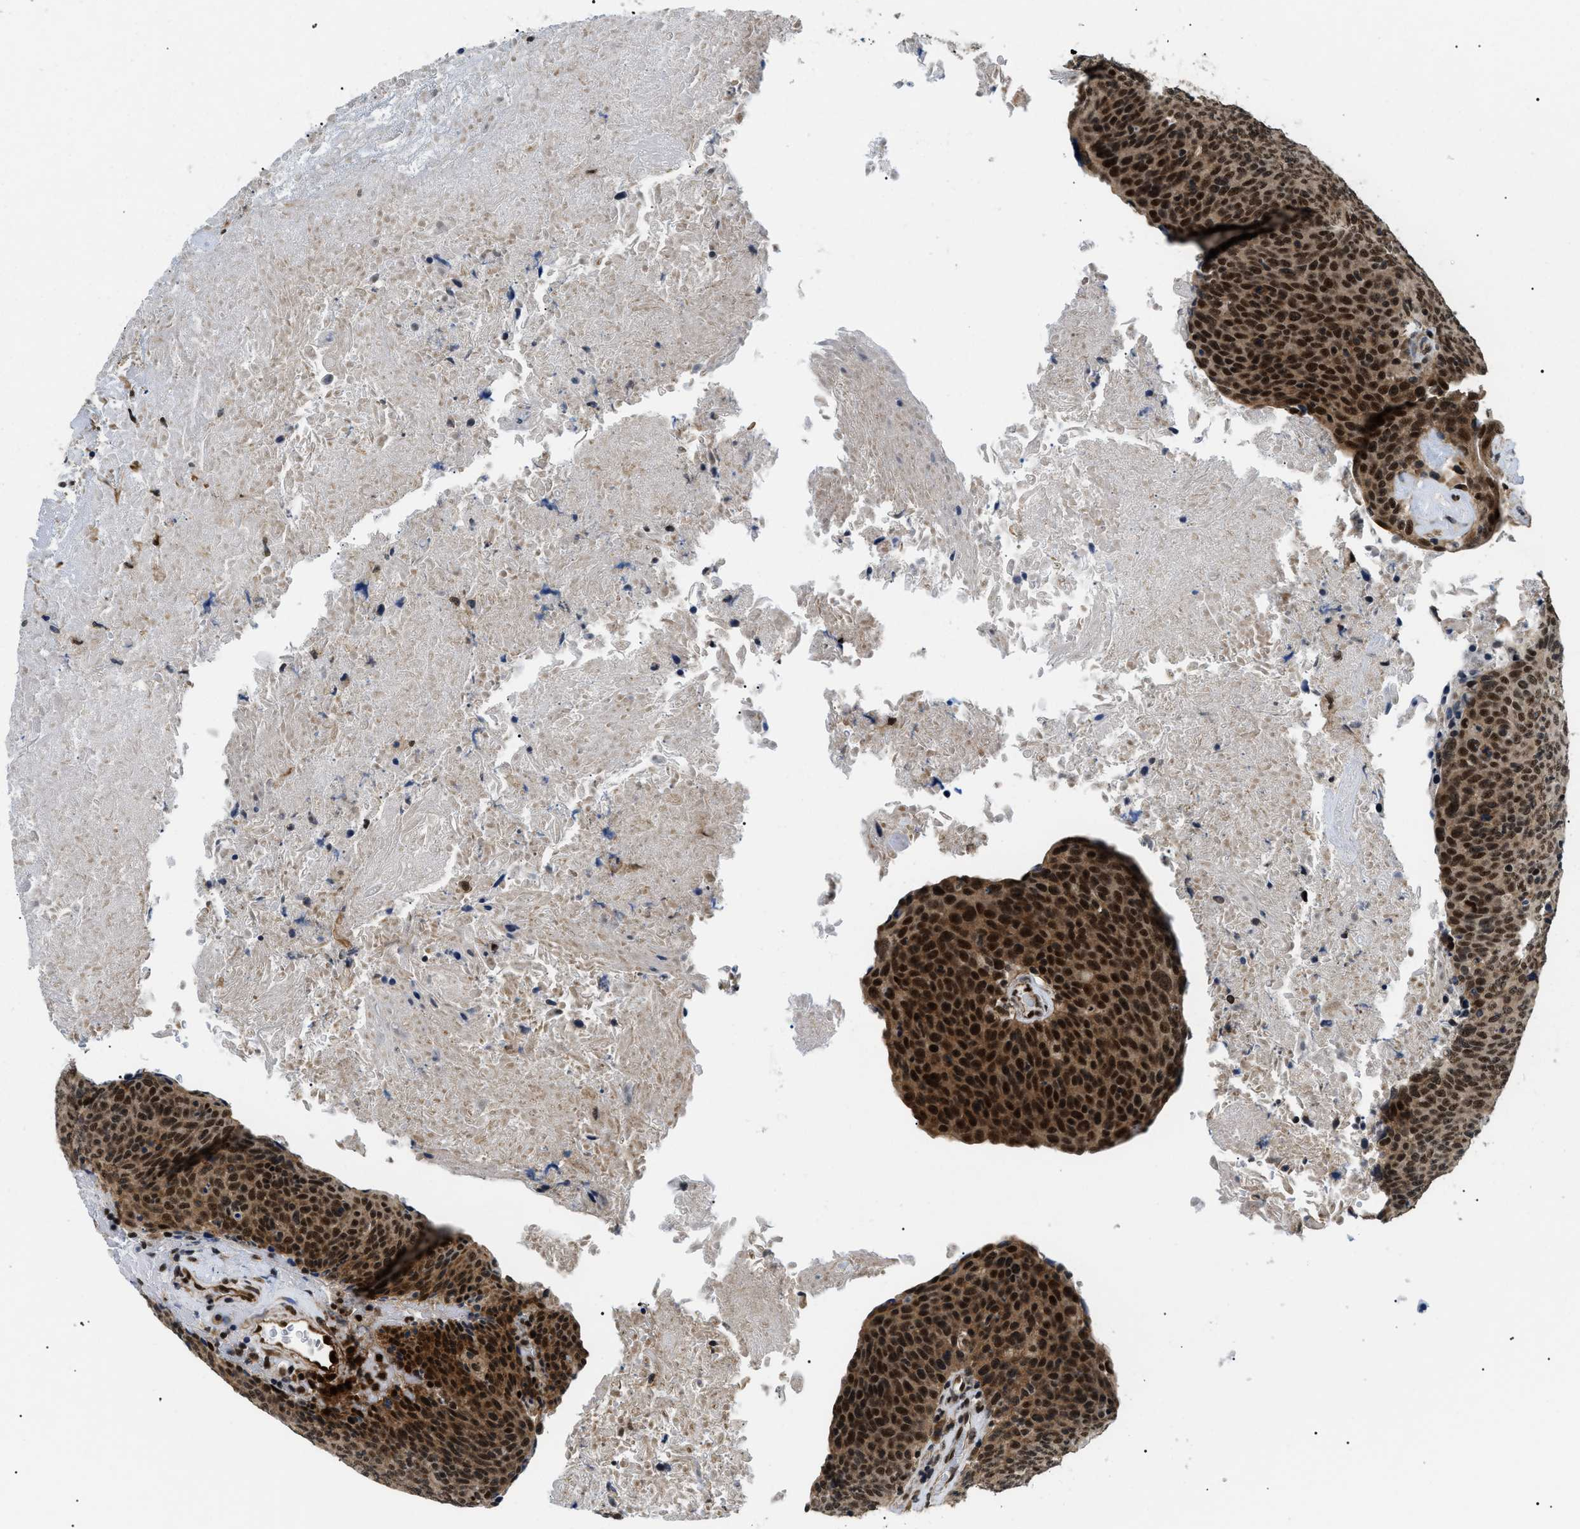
{"staining": {"intensity": "strong", "quantity": ">75%", "location": "cytoplasmic/membranous,nuclear"}, "tissue": "head and neck cancer", "cell_type": "Tumor cells", "image_type": "cancer", "snomed": [{"axis": "morphology", "description": "Squamous cell carcinoma, NOS"}, {"axis": "morphology", "description": "Squamous cell carcinoma, metastatic, NOS"}, {"axis": "topography", "description": "Lymph node"}, {"axis": "topography", "description": "Head-Neck"}], "caption": "An immunohistochemistry histopathology image of tumor tissue is shown. Protein staining in brown labels strong cytoplasmic/membranous and nuclear positivity in head and neck cancer (squamous cell carcinoma) within tumor cells.", "gene": "CWC25", "patient": {"sex": "male", "age": 62}}